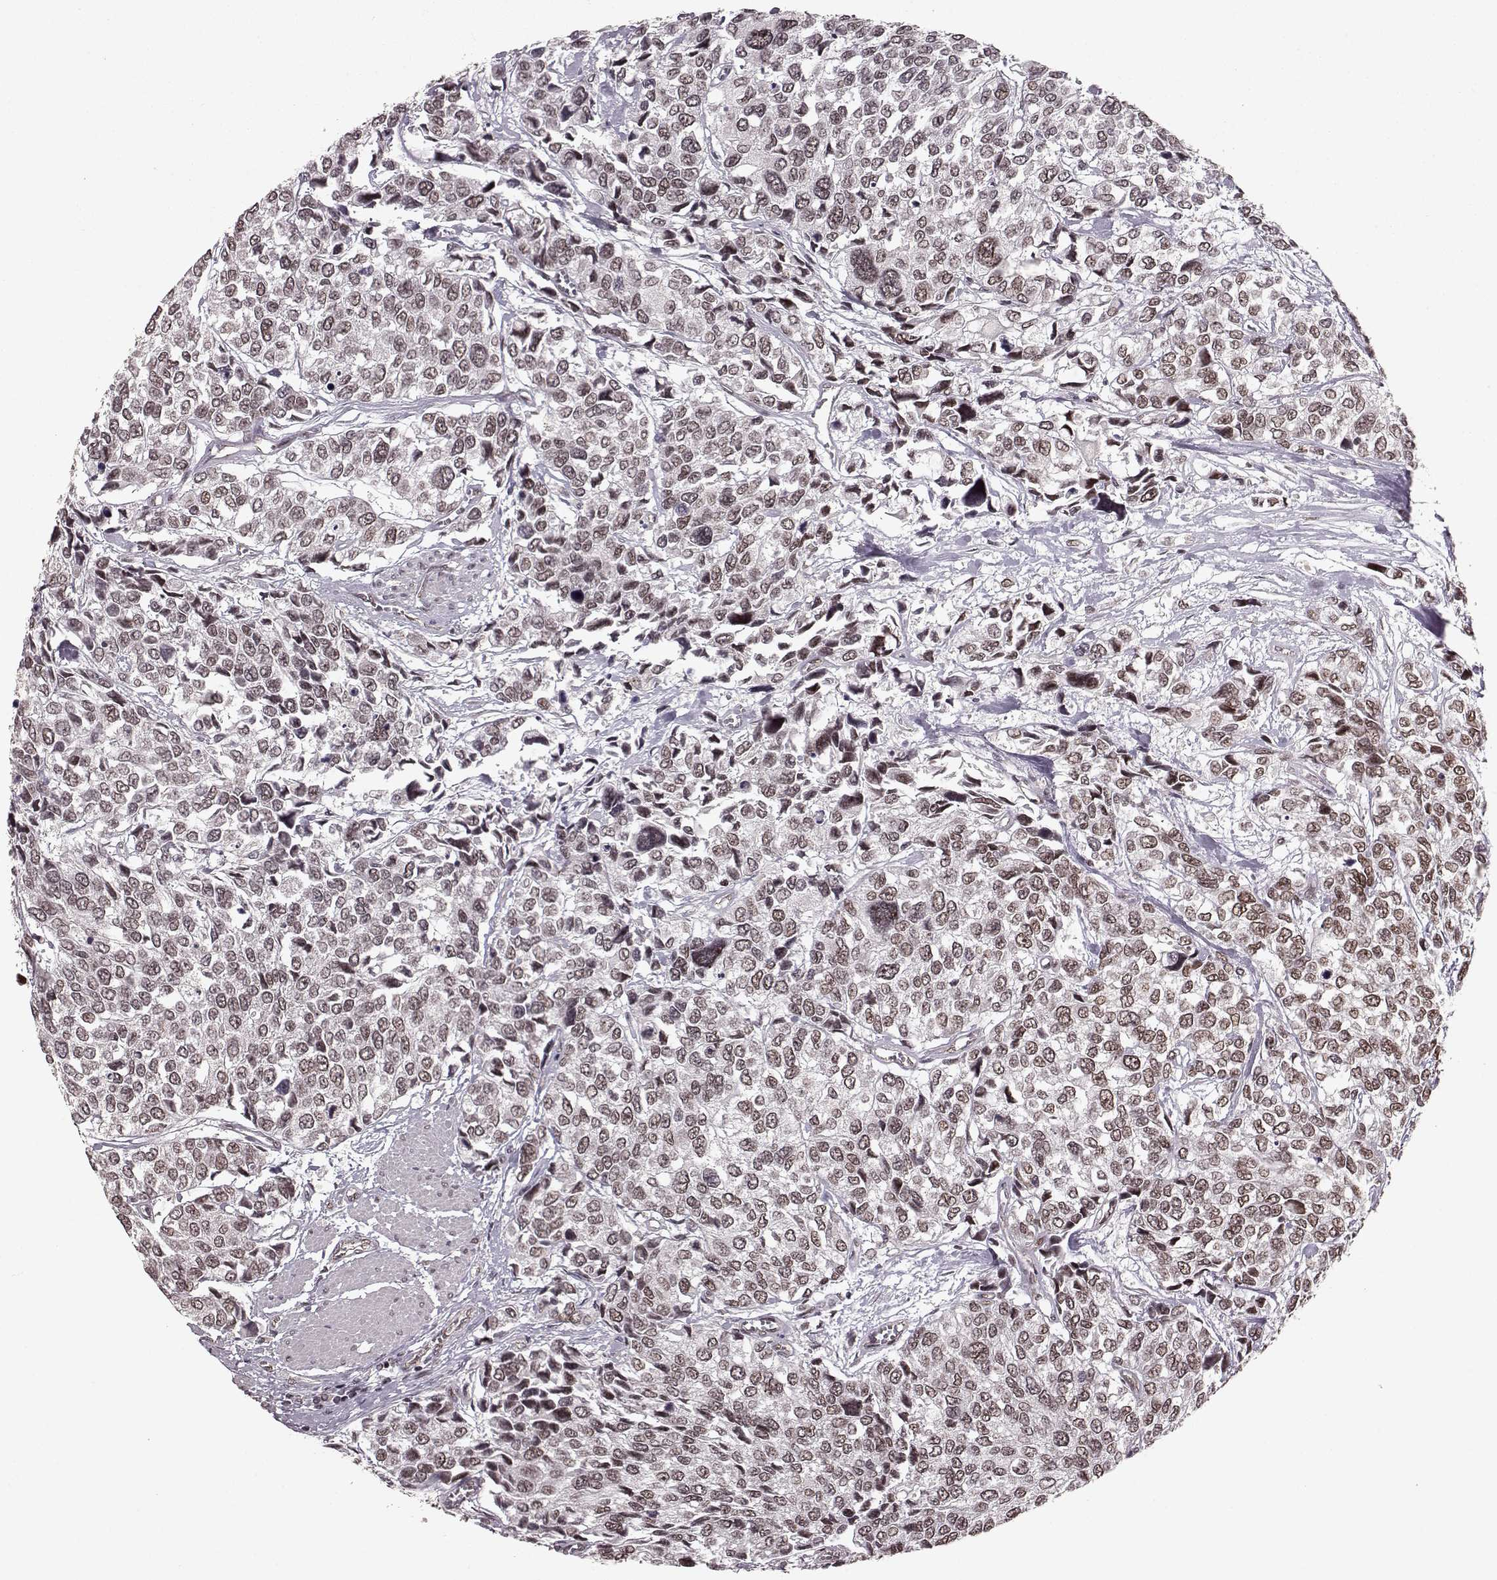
{"staining": {"intensity": "weak", "quantity": ">75%", "location": "nuclear"}, "tissue": "urothelial cancer", "cell_type": "Tumor cells", "image_type": "cancer", "snomed": [{"axis": "morphology", "description": "Urothelial carcinoma, High grade"}, {"axis": "topography", "description": "Urinary bladder"}], "caption": "Human urothelial cancer stained for a protein (brown) demonstrates weak nuclear positive staining in approximately >75% of tumor cells.", "gene": "RRAGD", "patient": {"sex": "male", "age": 77}}